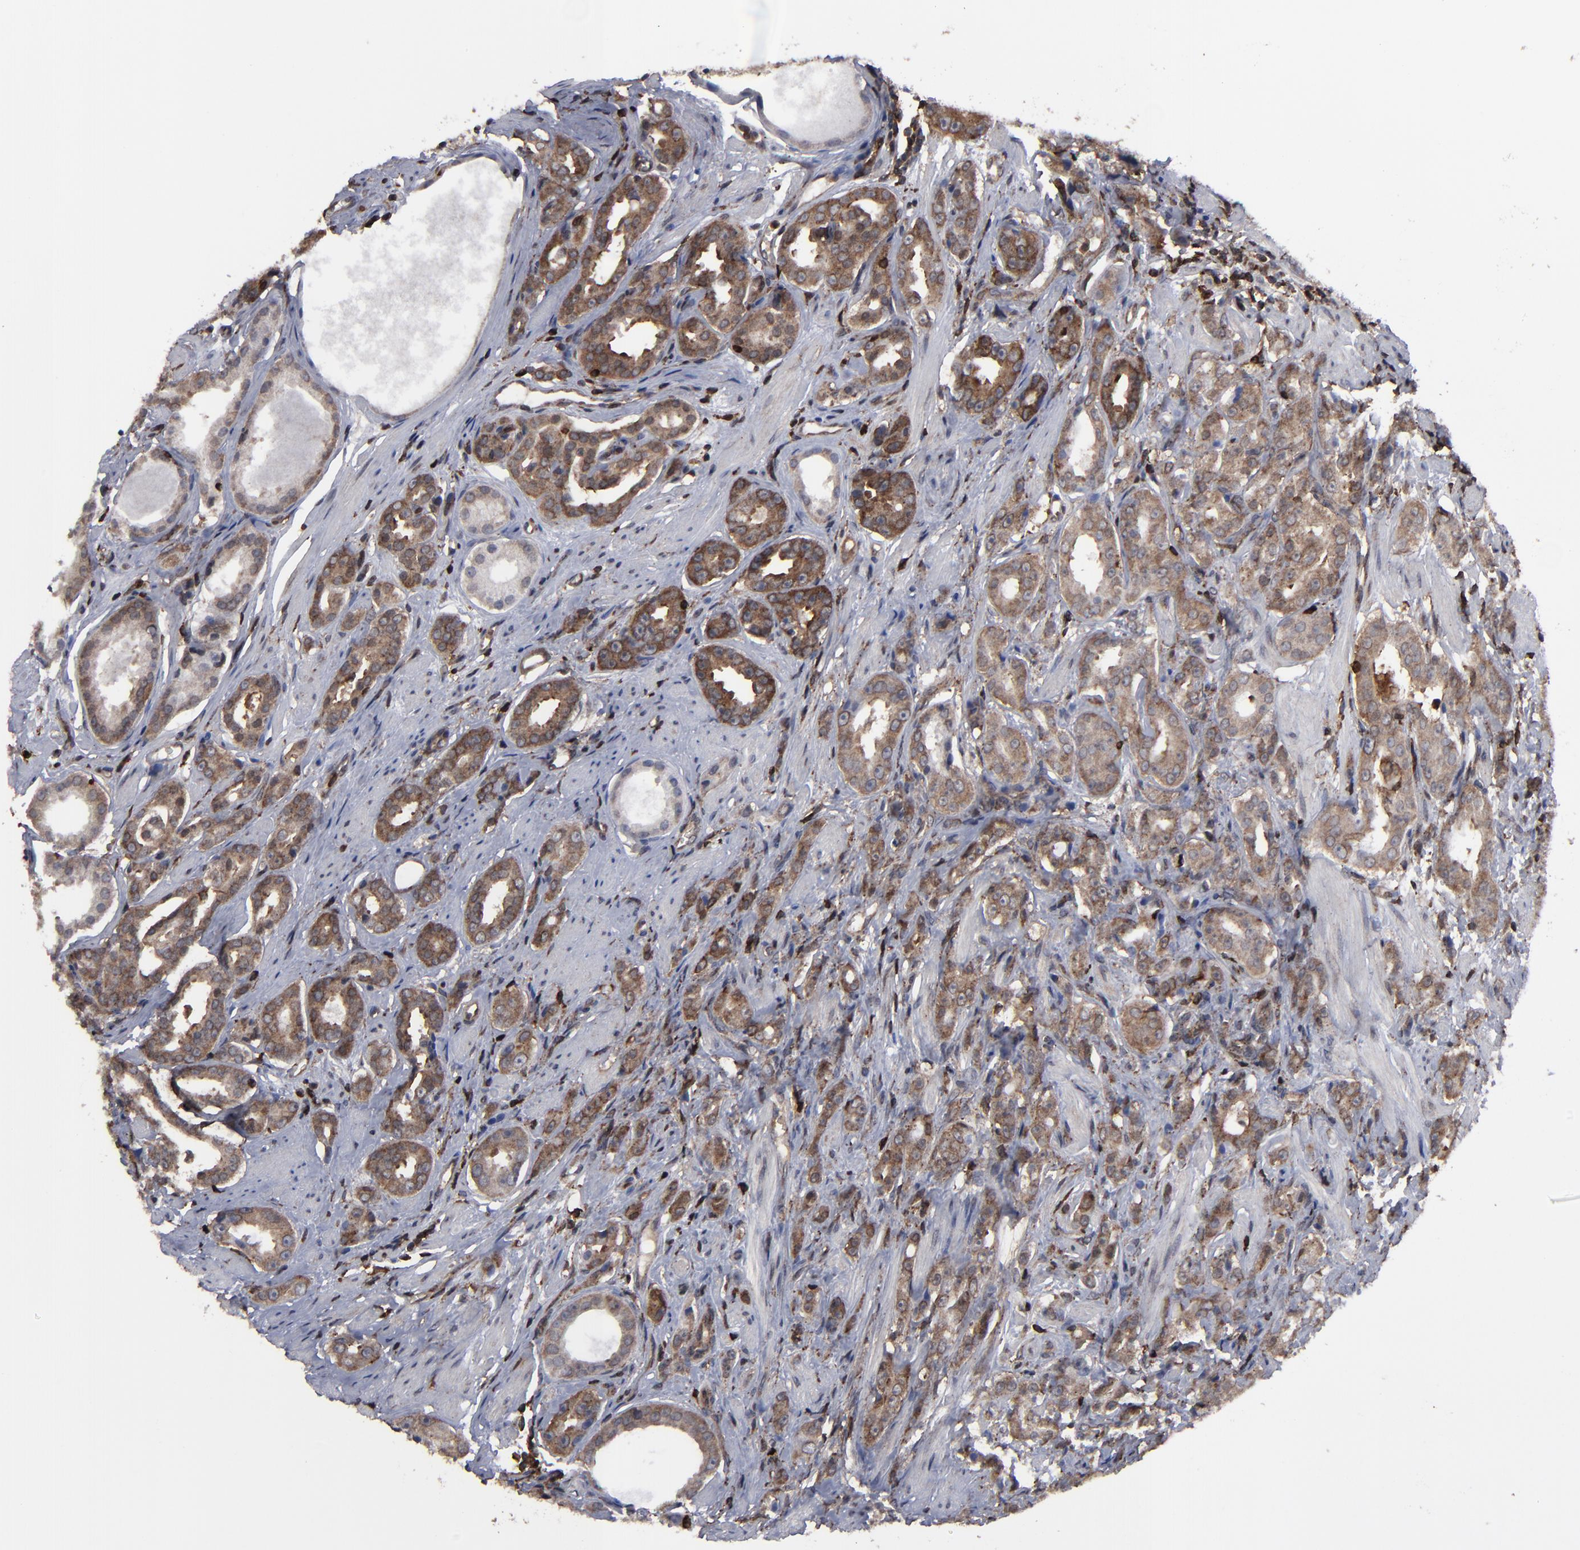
{"staining": {"intensity": "moderate", "quantity": ">75%", "location": "cytoplasmic/membranous"}, "tissue": "prostate cancer", "cell_type": "Tumor cells", "image_type": "cancer", "snomed": [{"axis": "morphology", "description": "Adenocarcinoma, Medium grade"}, {"axis": "topography", "description": "Prostate"}], "caption": "Immunohistochemistry staining of prostate cancer, which displays medium levels of moderate cytoplasmic/membranous expression in approximately >75% of tumor cells indicating moderate cytoplasmic/membranous protein staining. The staining was performed using DAB (3,3'-diaminobenzidine) (brown) for protein detection and nuclei were counterstained in hematoxylin (blue).", "gene": "KIAA2026", "patient": {"sex": "male", "age": 53}}